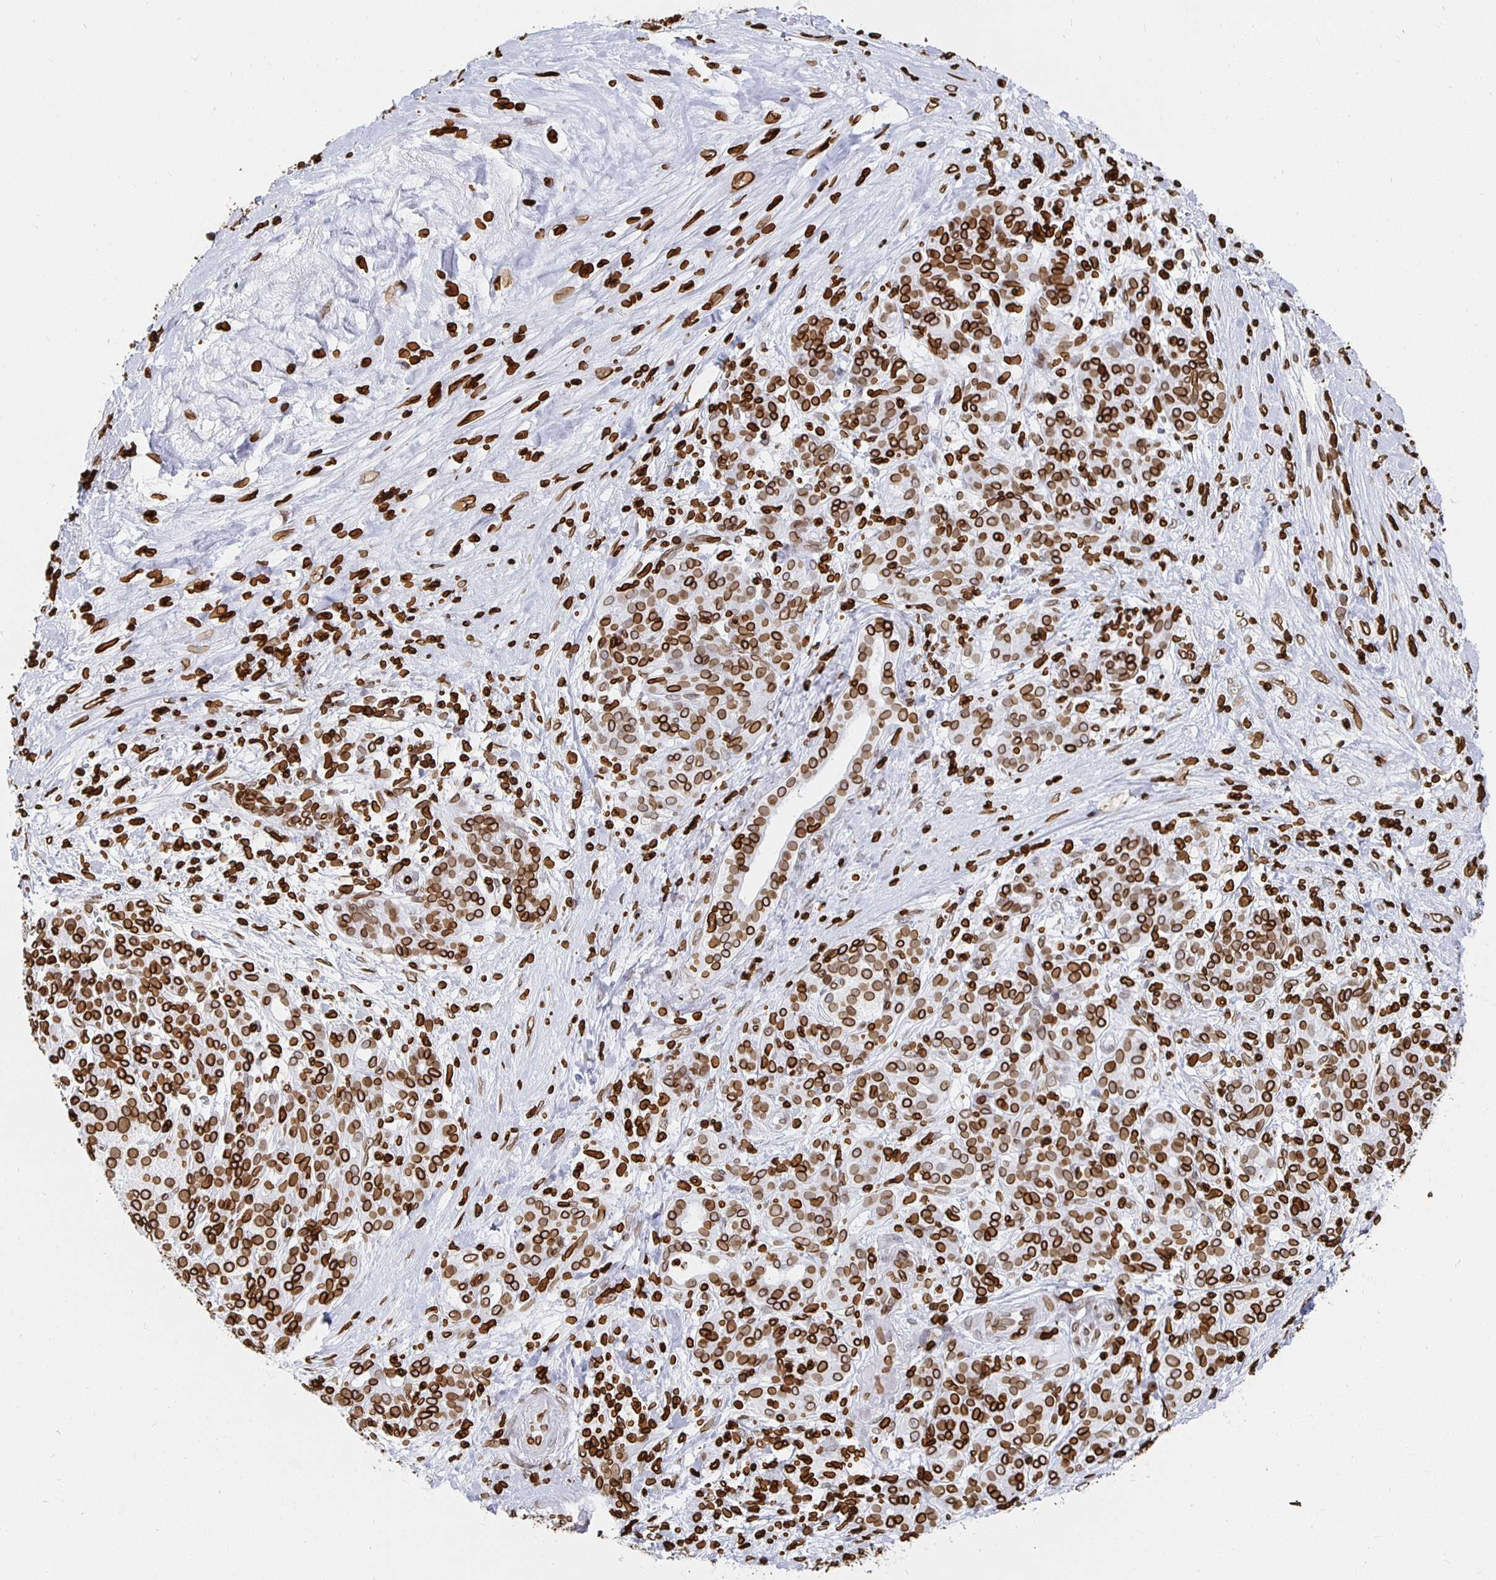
{"staining": {"intensity": "strong", "quantity": ">75%", "location": "cytoplasmic/membranous,nuclear"}, "tissue": "pancreatic cancer", "cell_type": "Tumor cells", "image_type": "cancer", "snomed": [{"axis": "morphology", "description": "Adenocarcinoma, NOS"}, {"axis": "topography", "description": "Pancreas"}], "caption": "This is an image of IHC staining of pancreatic adenocarcinoma, which shows strong staining in the cytoplasmic/membranous and nuclear of tumor cells.", "gene": "LMNB1", "patient": {"sex": "male", "age": 44}}